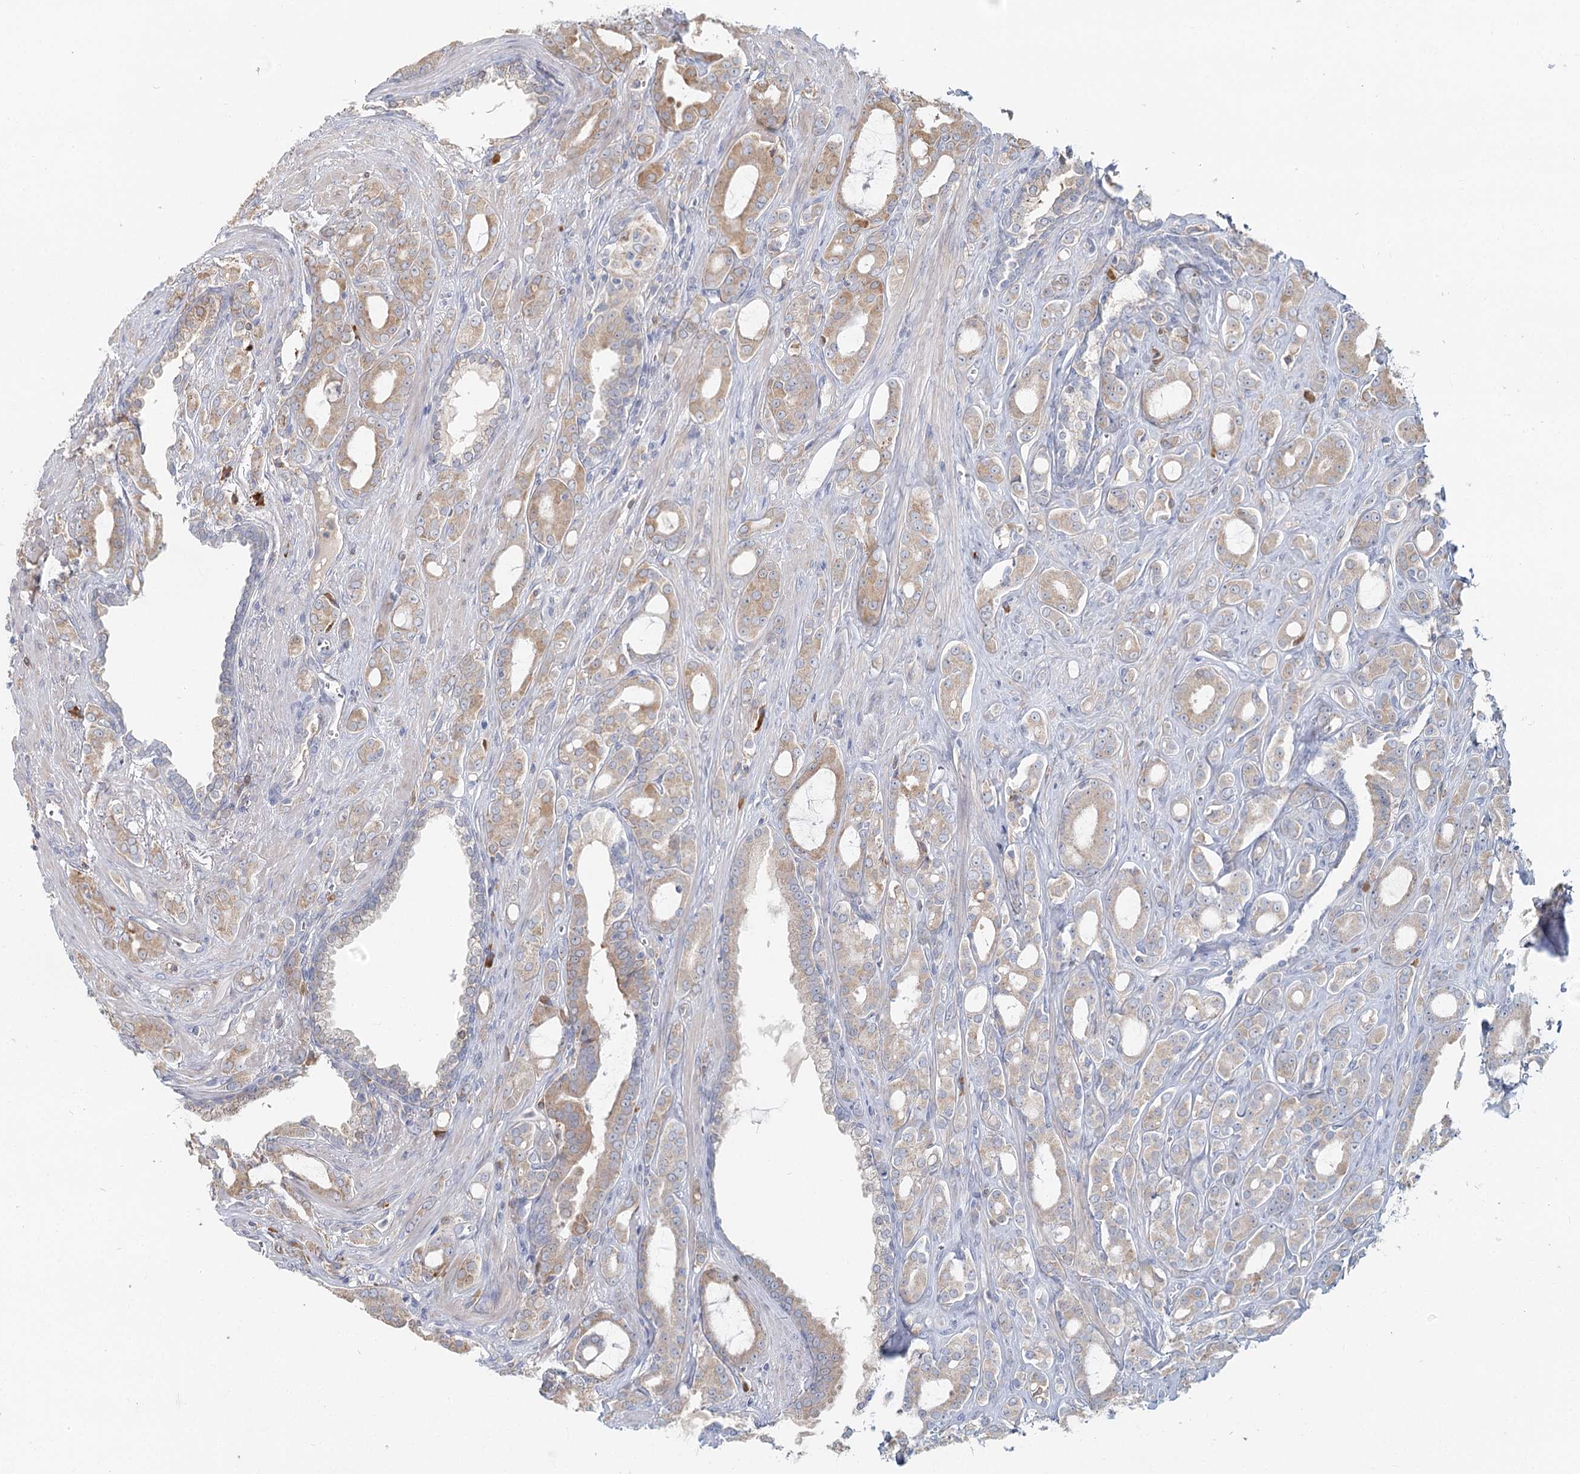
{"staining": {"intensity": "weak", "quantity": "25%-75%", "location": "cytoplasmic/membranous"}, "tissue": "prostate cancer", "cell_type": "Tumor cells", "image_type": "cancer", "snomed": [{"axis": "morphology", "description": "Adenocarcinoma, High grade"}, {"axis": "topography", "description": "Prostate"}], "caption": "There is low levels of weak cytoplasmic/membranous expression in tumor cells of adenocarcinoma (high-grade) (prostate), as demonstrated by immunohistochemical staining (brown color).", "gene": "ANKRD16", "patient": {"sex": "male", "age": 72}}